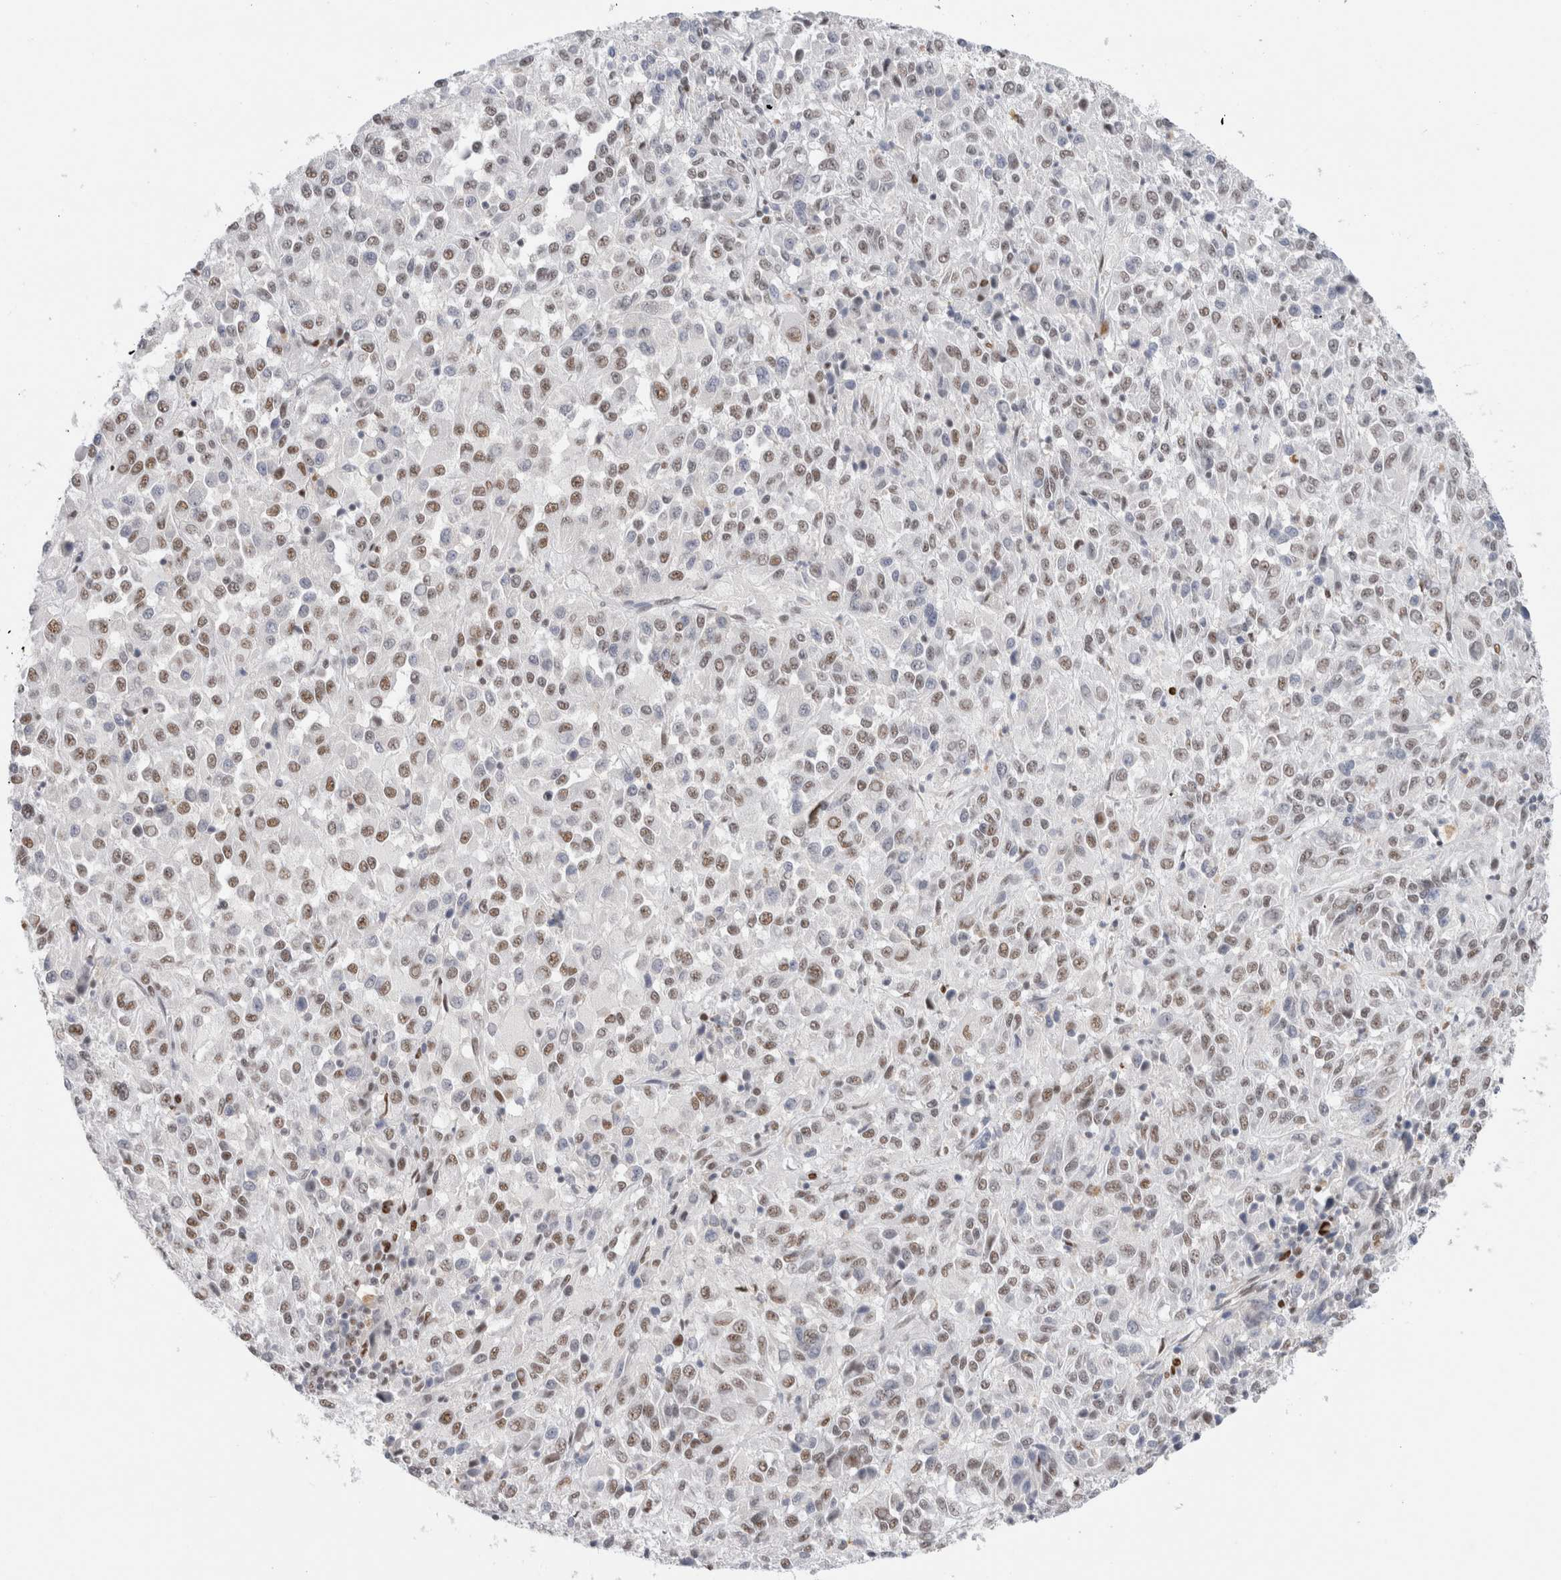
{"staining": {"intensity": "moderate", "quantity": ">75%", "location": "nuclear"}, "tissue": "melanoma", "cell_type": "Tumor cells", "image_type": "cancer", "snomed": [{"axis": "morphology", "description": "Malignant melanoma, Metastatic site"}, {"axis": "topography", "description": "Lung"}], "caption": "Protein expression analysis of human malignant melanoma (metastatic site) reveals moderate nuclear expression in approximately >75% of tumor cells. (DAB IHC with brightfield microscopy, high magnification).", "gene": "COPS7A", "patient": {"sex": "male", "age": 64}}